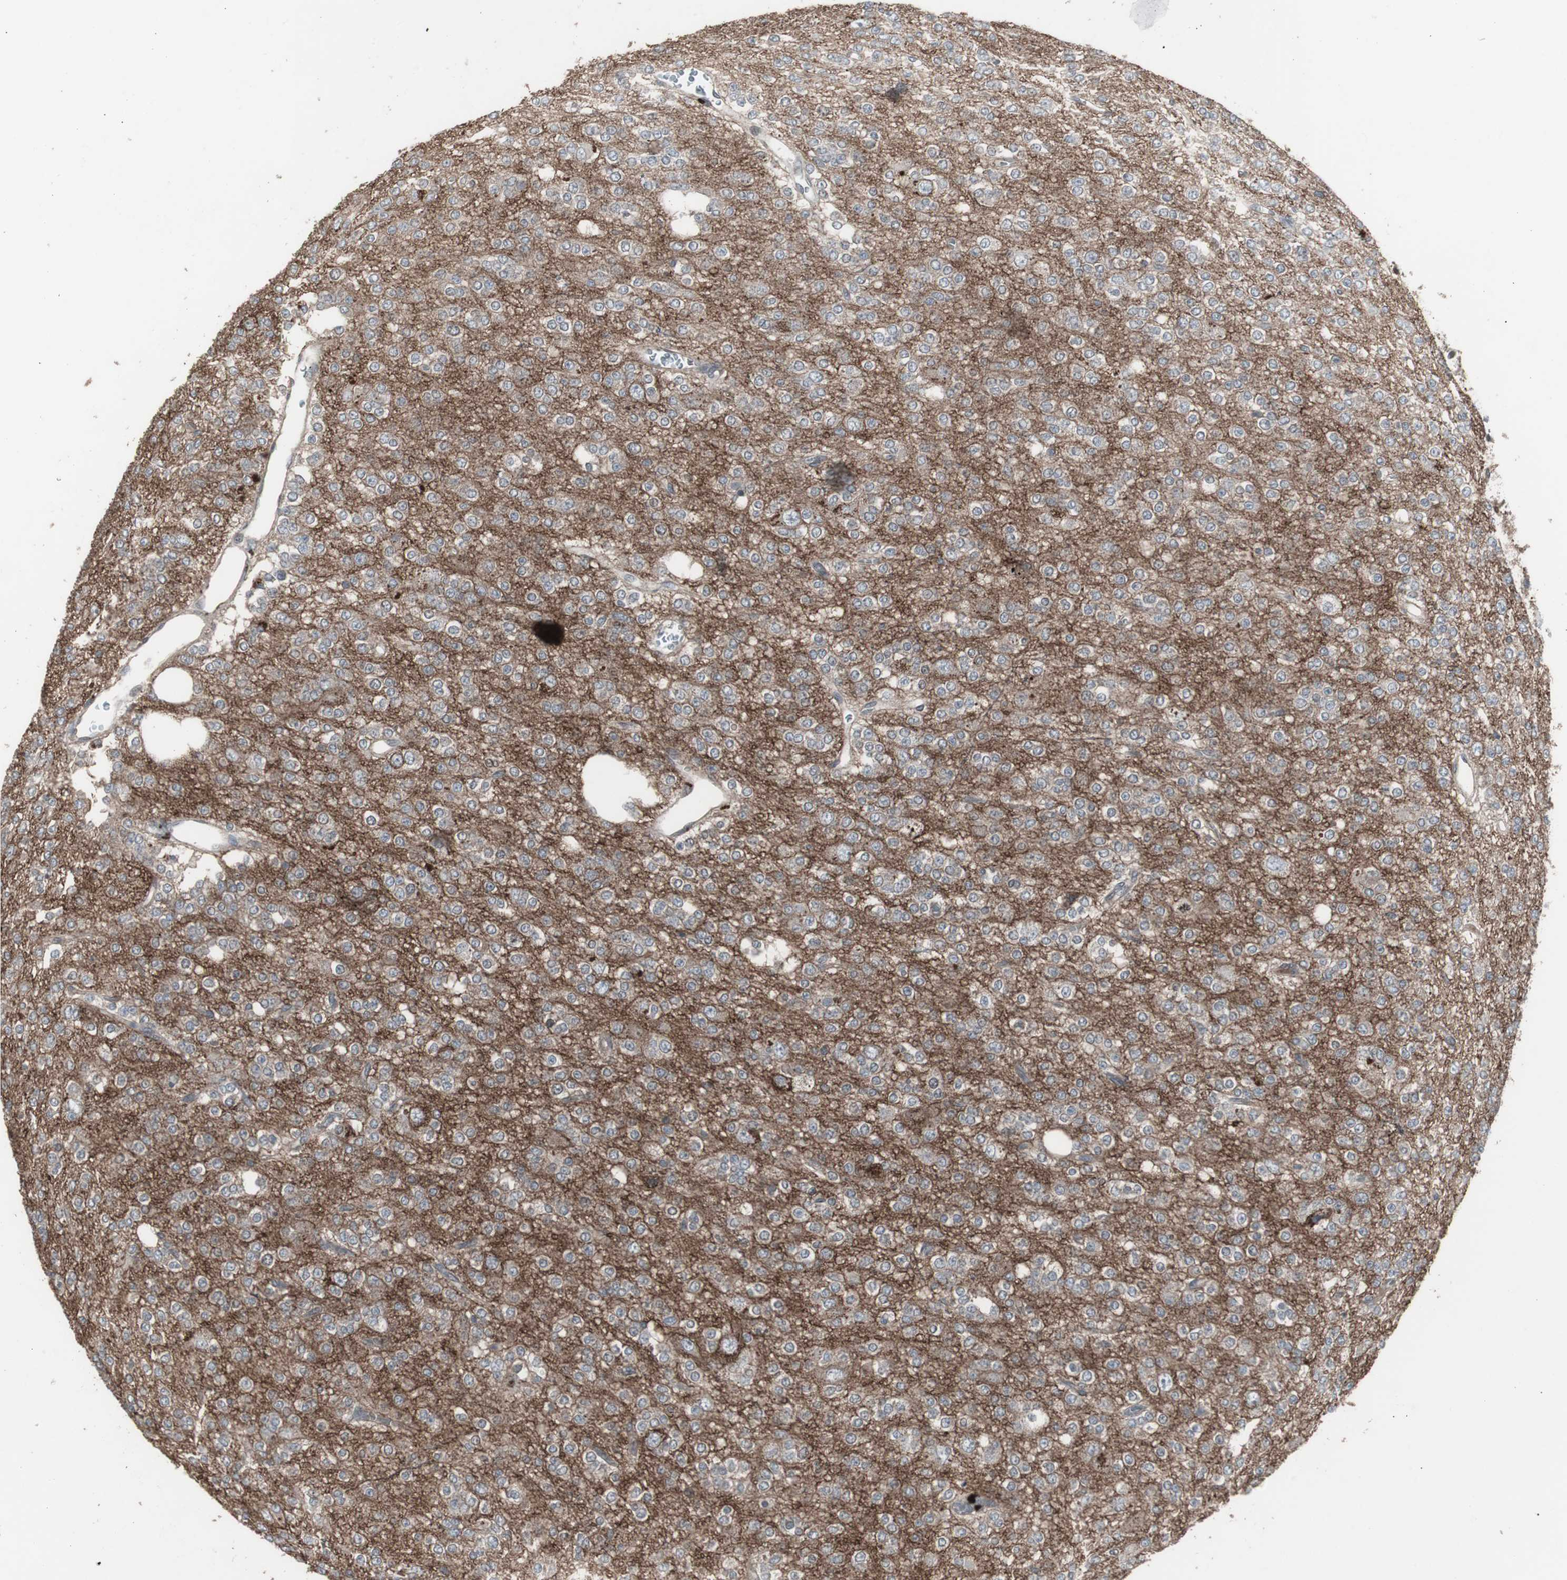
{"staining": {"intensity": "weak", "quantity": "<25%", "location": "cytoplasmic/membranous"}, "tissue": "glioma", "cell_type": "Tumor cells", "image_type": "cancer", "snomed": [{"axis": "morphology", "description": "Glioma, malignant, Low grade"}, {"axis": "topography", "description": "Brain"}], "caption": "DAB immunohistochemical staining of glioma demonstrates no significant expression in tumor cells. The staining is performed using DAB brown chromogen with nuclei counter-stained in using hematoxylin.", "gene": "SSTR2", "patient": {"sex": "male", "age": 38}}